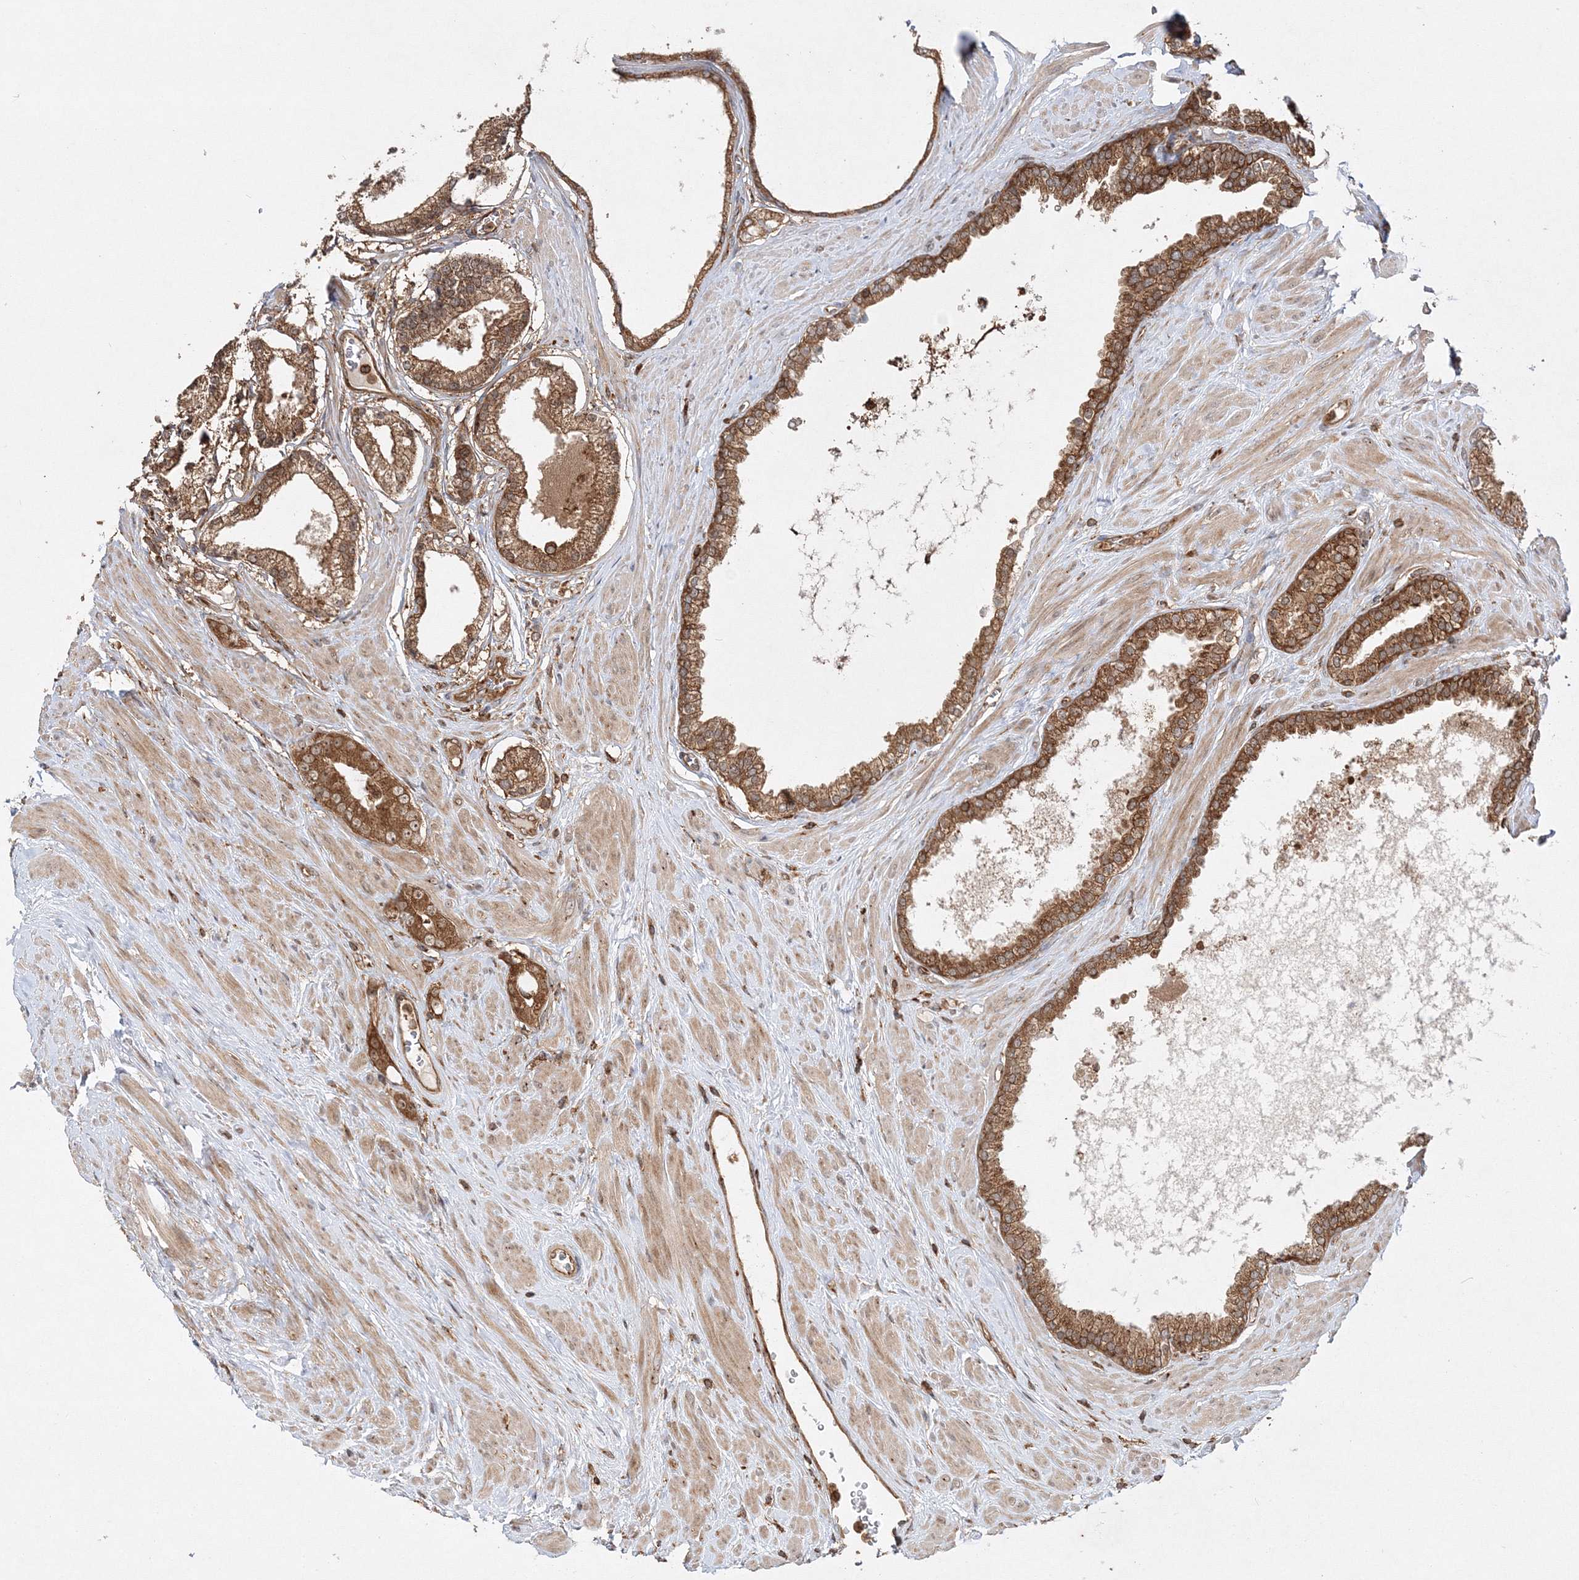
{"staining": {"intensity": "moderate", "quantity": ">75%", "location": "cytoplasmic/membranous"}, "tissue": "prostate cancer", "cell_type": "Tumor cells", "image_type": "cancer", "snomed": [{"axis": "morphology", "description": "Adenocarcinoma, Low grade"}, {"axis": "topography", "description": "Prostate"}], "caption": "The image exhibits immunohistochemical staining of adenocarcinoma (low-grade) (prostate). There is moderate cytoplasmic/membranous positivity is present in approximately >75% of tumor cells.", "gene": "WDR37", "patient": {"sex": "male", "age": 62}}